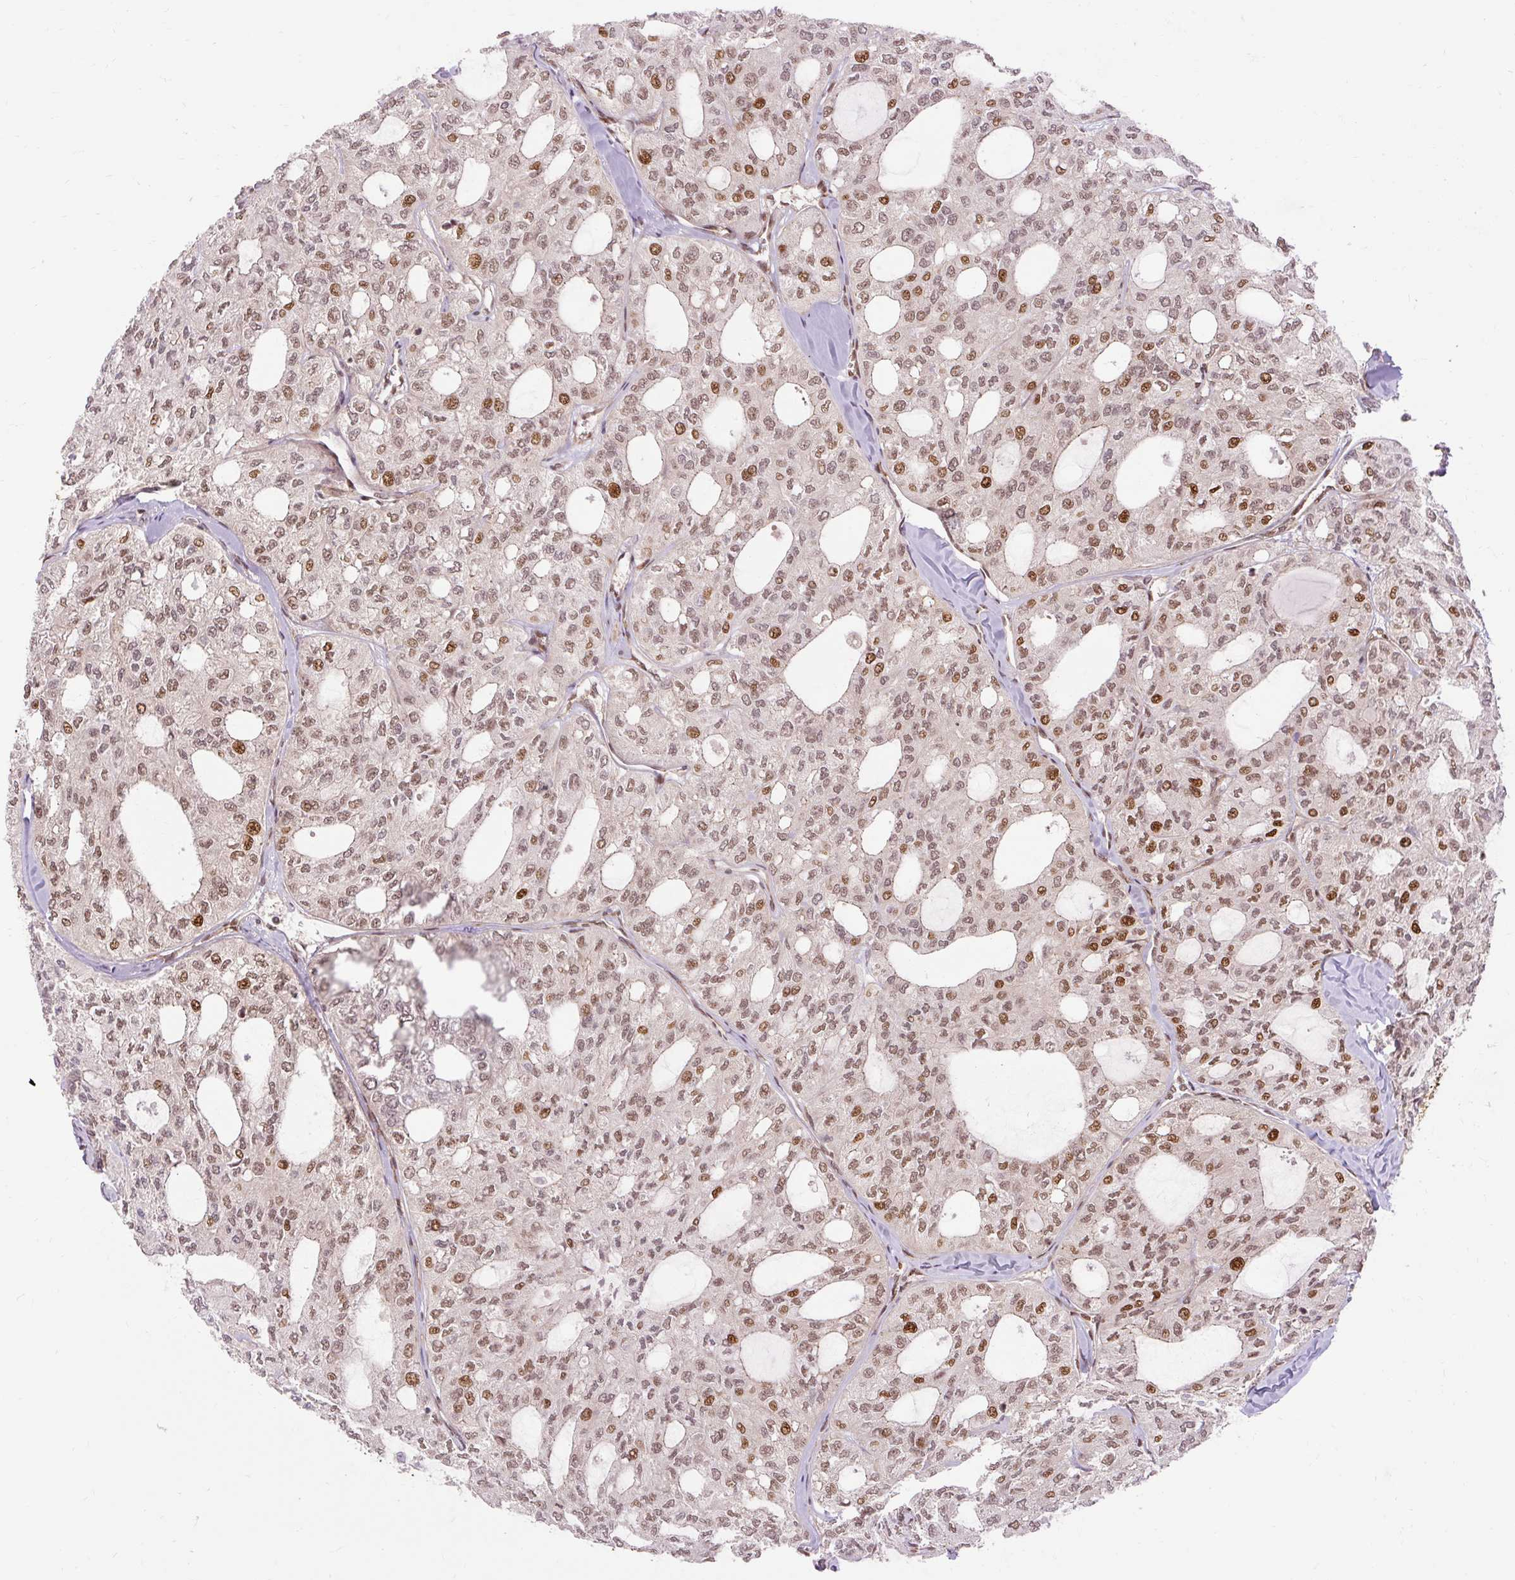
{"staining": {"intensity": "moderate", "quantity": ">75%", "location": "nuclear"}, "tissue": "thyroid cancer", "cell_type": "Tumor cells", "image_type": "cancer", "snomed": [{"axis": "morphology", "description": "Follicular adenoma carcinoma, NOS"}, {"axis": "topography", "description": "Thyroid gland"}], "caption": "The photomicrograph reveals a brown stain indicating the presence of a protein in the nuclear of tumor cells in thyroid follicular adenoma carcinoma.", "gene": "MECOM", "patient": {"sex": "male", "age": 75}}